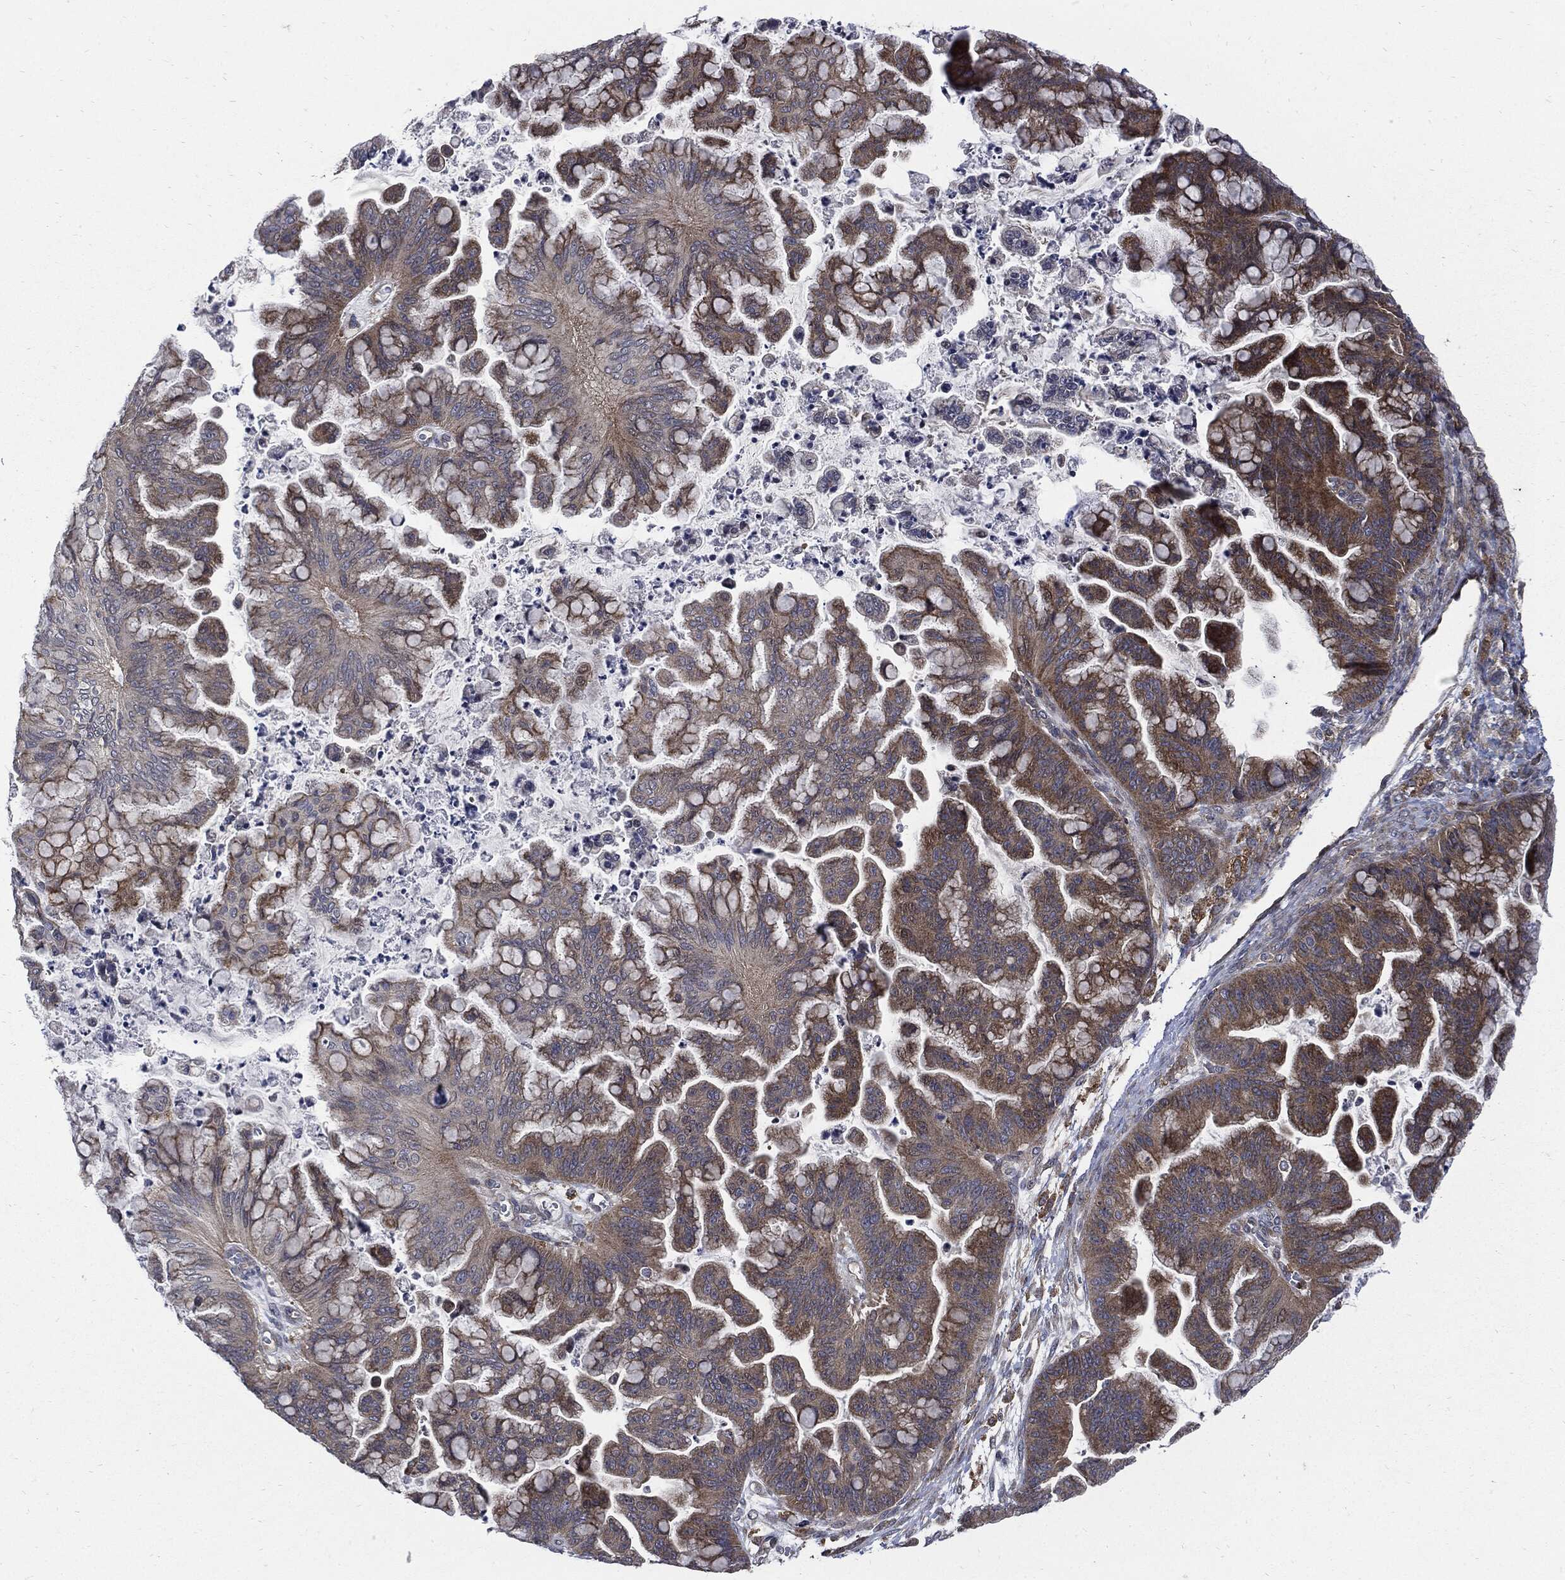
{"staining": {"intensity": "moderate", "quantity": "25%-75%", "location": "cytoplasmic/membranous"}, "tissue": "ovarian cancer", "cell_type": "Tumor cells", "image_type": "cancer", "snomed": [{"axis": "morphology", "description": "Cystadenocarcinoma, mucinous, NOS"}, {"axis": "topography", "description": "Ovary"}], "caption": "This is an image of IHC staining of ovarian mucinous cystadenocarcinoma, which shows moderate staining in the cytoplasmic/membranous of tumor cells.", "gene": "SLC31A2", "patient": {"sex": "female", "age": 67}}